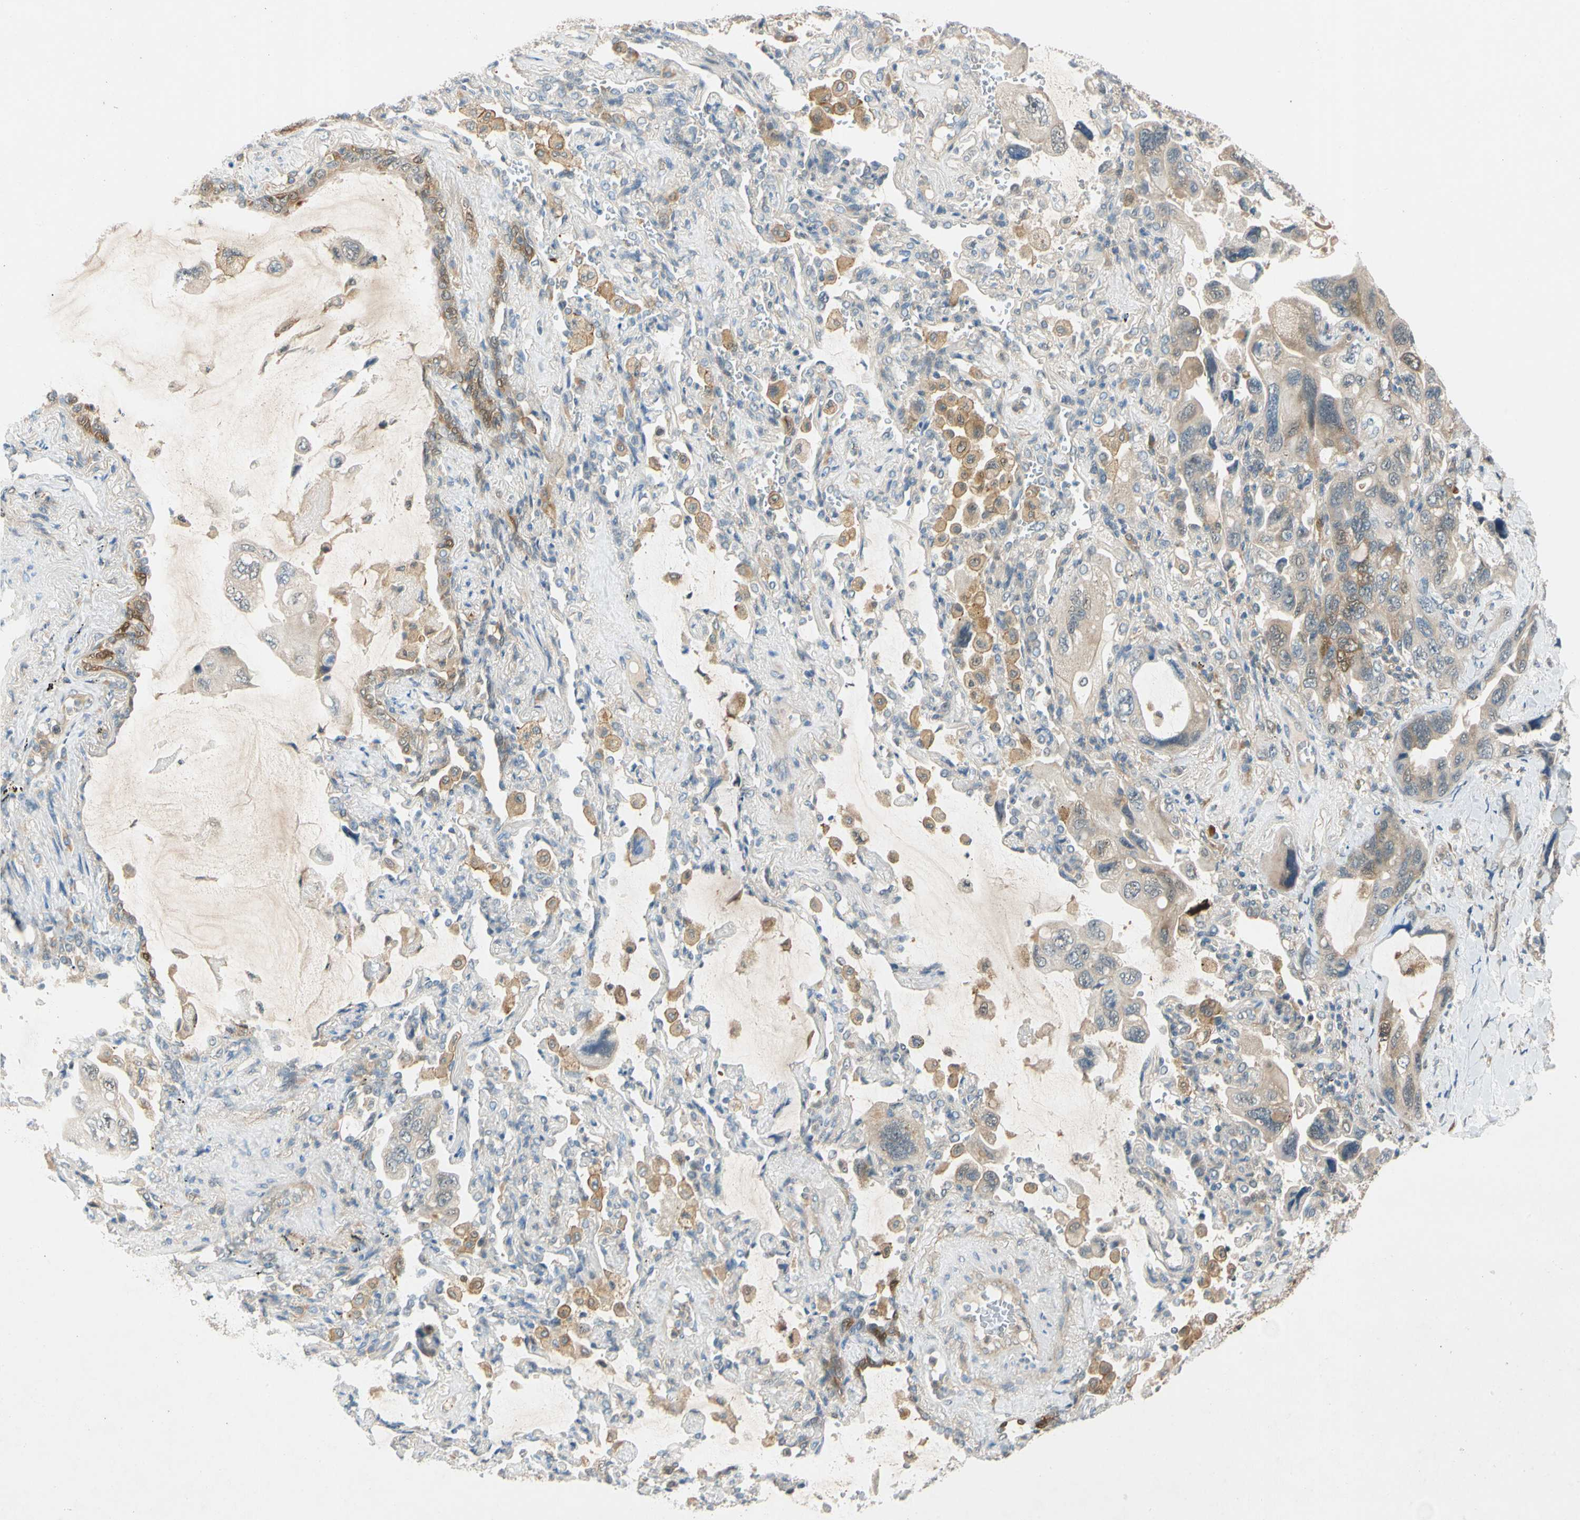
{"staining": {"intensity": "moderate", "quantity": ">75%", "location": "cytoplasmic/membranous"}, "tissue": "lung cancer", "cell_type": "Tumor cells", "image_type": "cancer", "snomed": [{"axis": "morphology", "description": "Squamous cell carcinoma, NOS"}, {"axis": "topography", "description": "Lung"}], "caption": "Protein expression analysis of lung cancer displays moderate cytoplasmic/membranous staining in about >75% of tumor cells. The staining was performed using DAB (3,3'-diaminobenzidine) to visualize the protein expression in brown, while the nuclei were stained in blue with hematoxylin (Magnification: 20x).", "gene": "WIPI1", "patient": {"sex": "female", "age": 73}}